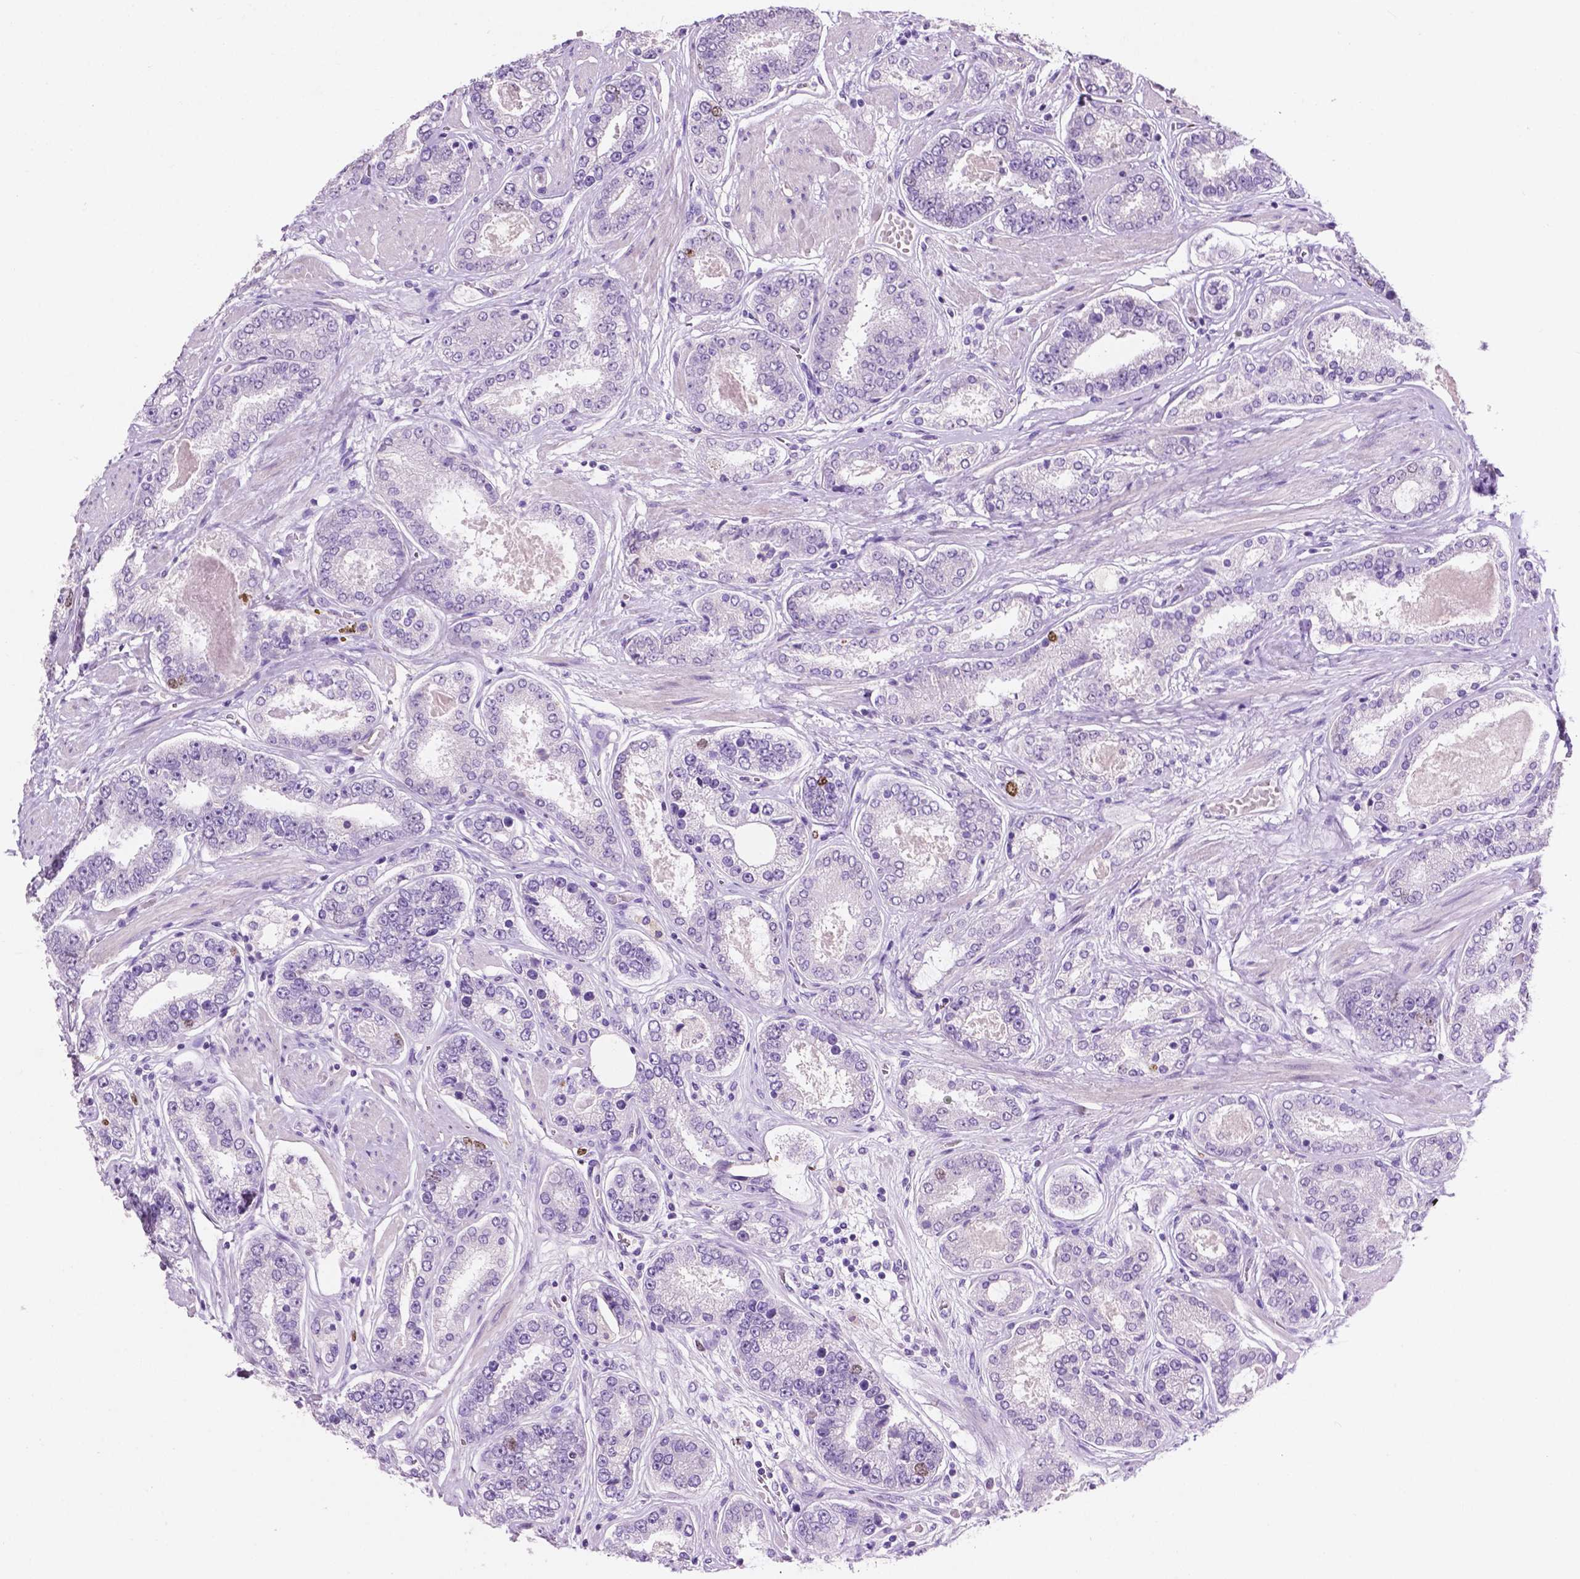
{"staining": {"intensity": "moderate", "quantity": "<25%", "location": "nuclear"}, "tissue": "prostate cancer", "cell_type": "Tumor cells", "image_type": "cancer", "snomed": [{"axis": "morphology", "description": "Adenocarcinoma, High grade"}, {"axis": "topography", "description": "Prostate"}], "caption": "Moderate nuclear expression is present in about <25% of tumor cells in prostate cancer (adenocarcinoma (high-grade)).", "gene": "SIAH2", "patient": {"sex": "male", "age": 63}}